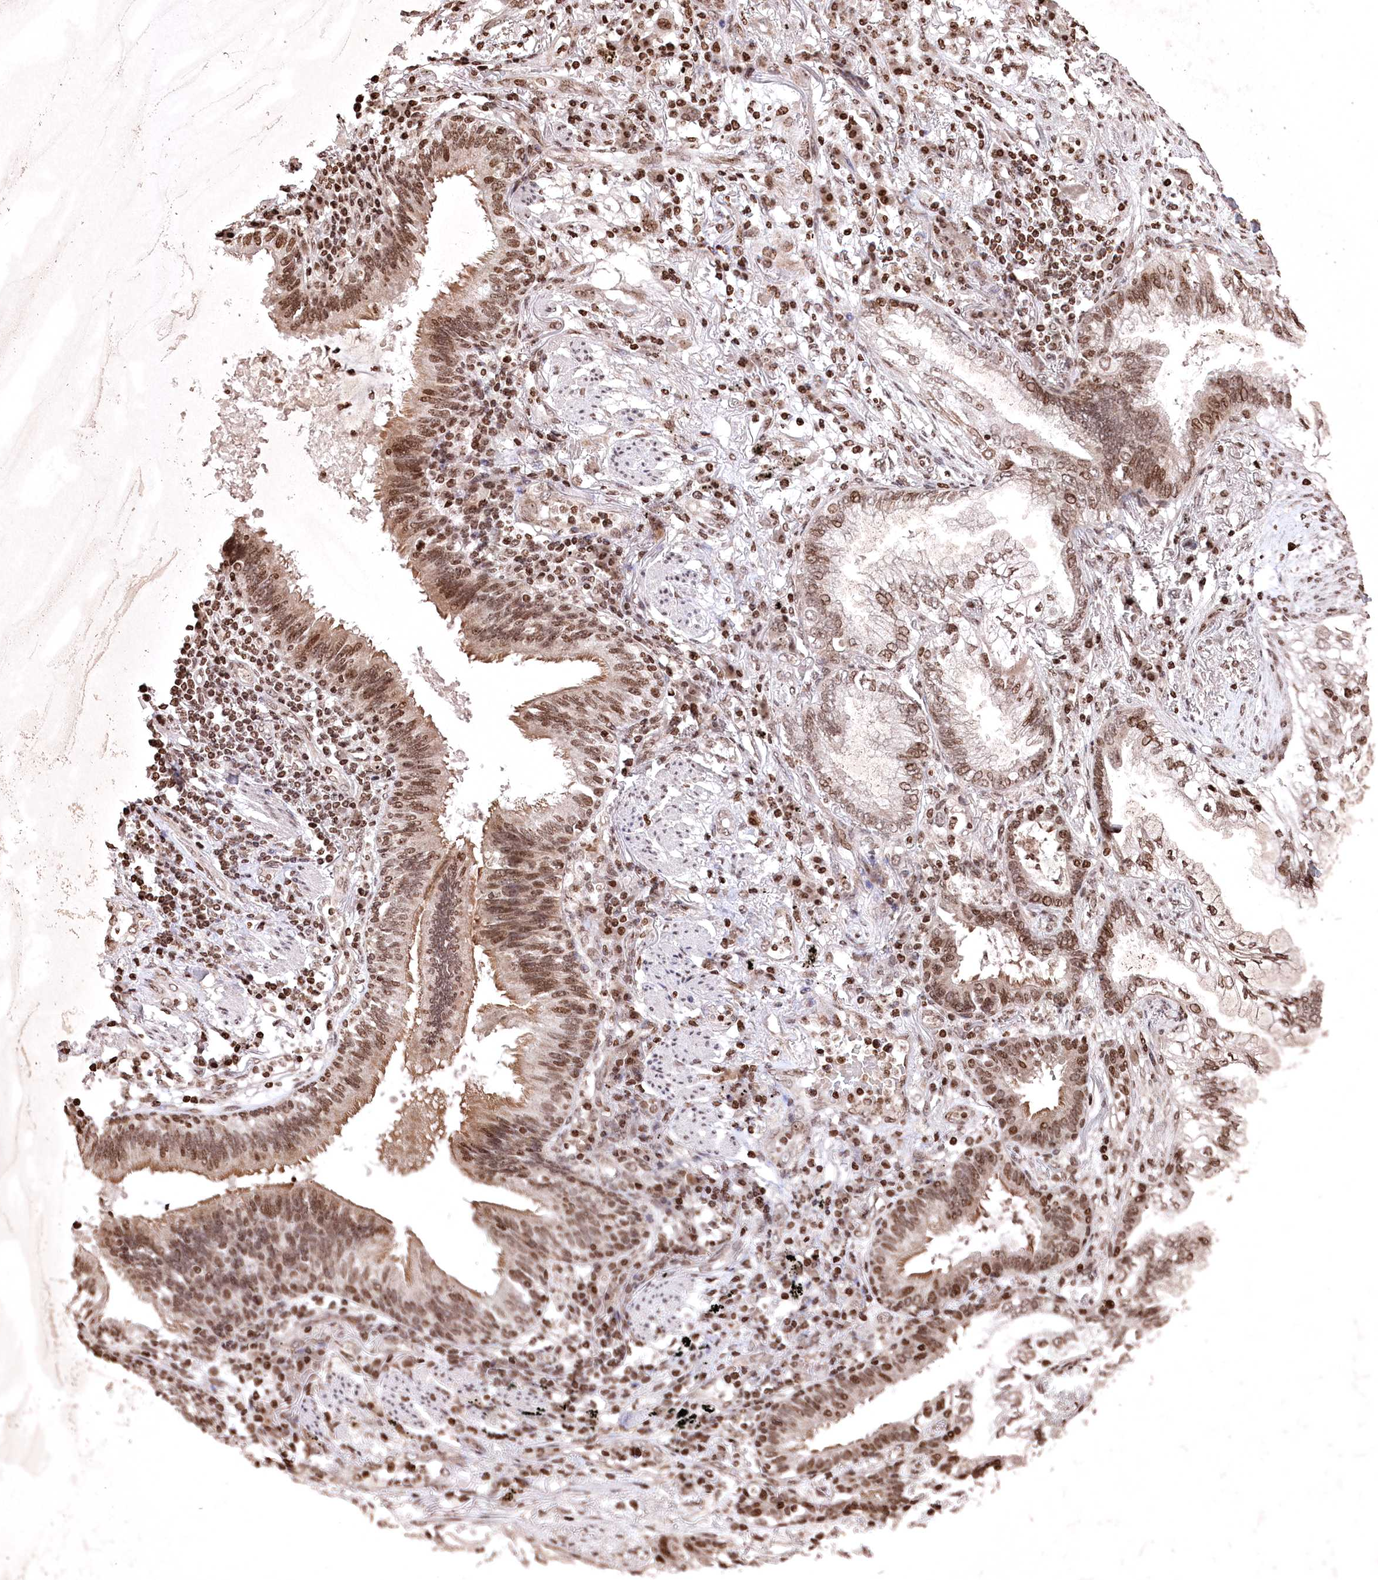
{"staining": {"intensity": "moderate", "quantity": ">75%", "location": "nuclear"}, "tissue": "lung cancer", "cell_type": "Tumor cells", "image_type": "cancer", "snomed": [{"axis": "morphology", "description": "Adenocarcinoma, NOS"}, {"axis": "topography", "description": "Lung"}], "caption": "Immunohistochemistry (IHC) of lung adenocarcinoma reveals medium levels of moderate nuclear staining in about >75% of tumor cells. (Brightfield microscopy of DAB IHC at high magnification).", "gene": "CCSER2", "patient": {"sex": "female", "age": 70}}